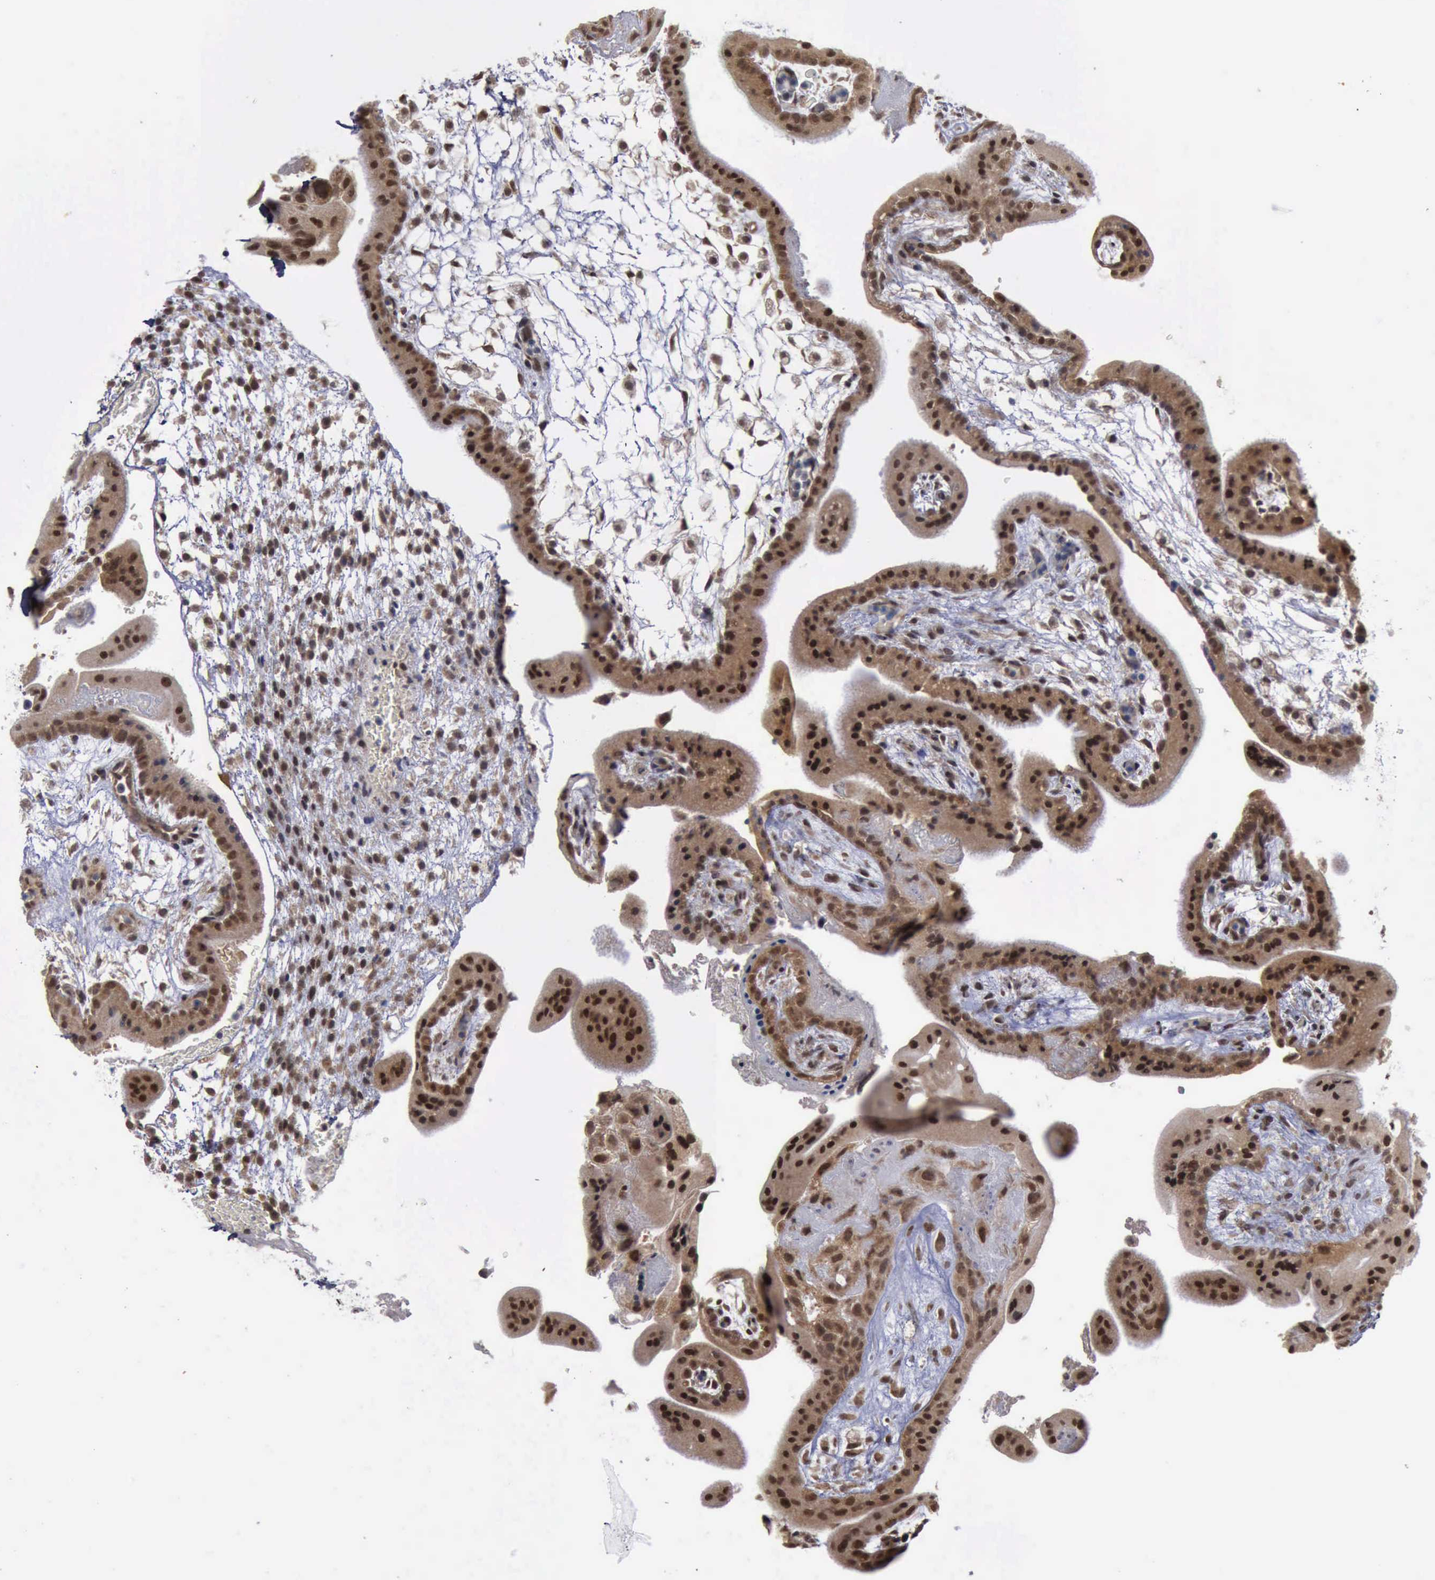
{"staining": {"intensity": "moderate", "quantity": ">75%", "location": "cytoplasmic/membranous,nuclear"}, "tissue": "placenta", "cell_type": "Decidual cells", "image_type": "normal", "snomed": [{"axis": "morphology", "description": "Normal tissue, NOS"}, {"axis": "topography", "description": "Placenta"}], "caption": "Placenta stained for a protein (brown) displays moderate cytoplasmic/membranous,nuclear positive positivity in about >75% of decidual cells.", "gene": "RTCB", "patient": {"sex": "female", "age": 35}}